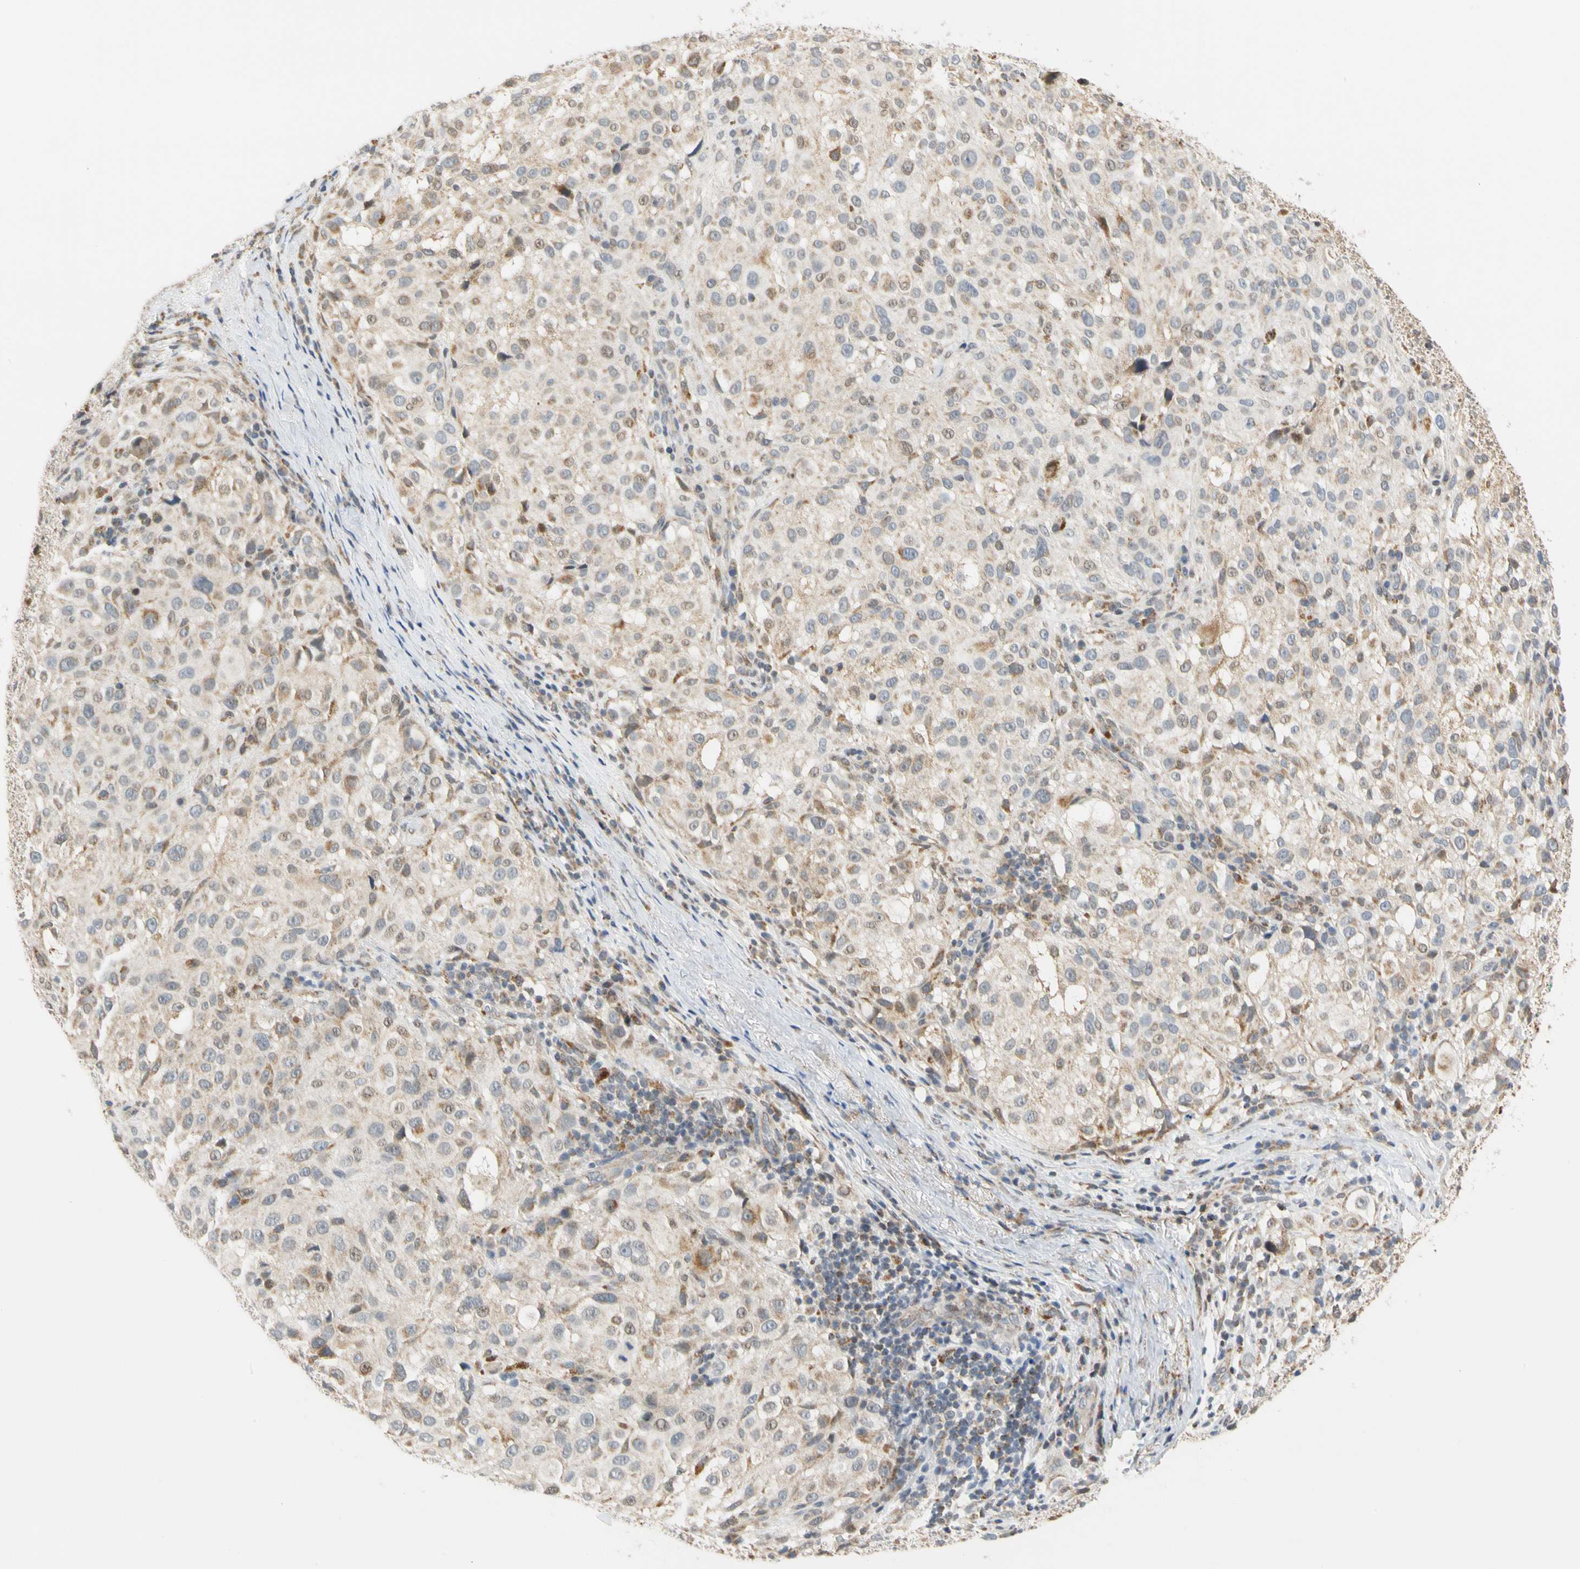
{"staining": {"intensity": "weak", "quantity": "<25%", "location": "cytoplasmic/membranous"}, "tissue": "melanoma", "cell_type": "Tumor cells", "image_type": "cancer", "snomed": [{"axis": "morphology", "description": "Necrosis, NOS"}, {"axis": "morphology", "description": "Malignant melanoma, NOS"}, {"axis": "topography", "description": "Skin"}], "caption": "A photomicrograph of human malignant melanoma is negative for staining in tumor cells.", "gene": "SFXN3", "patient": {"sex": "female", "age": 87}}